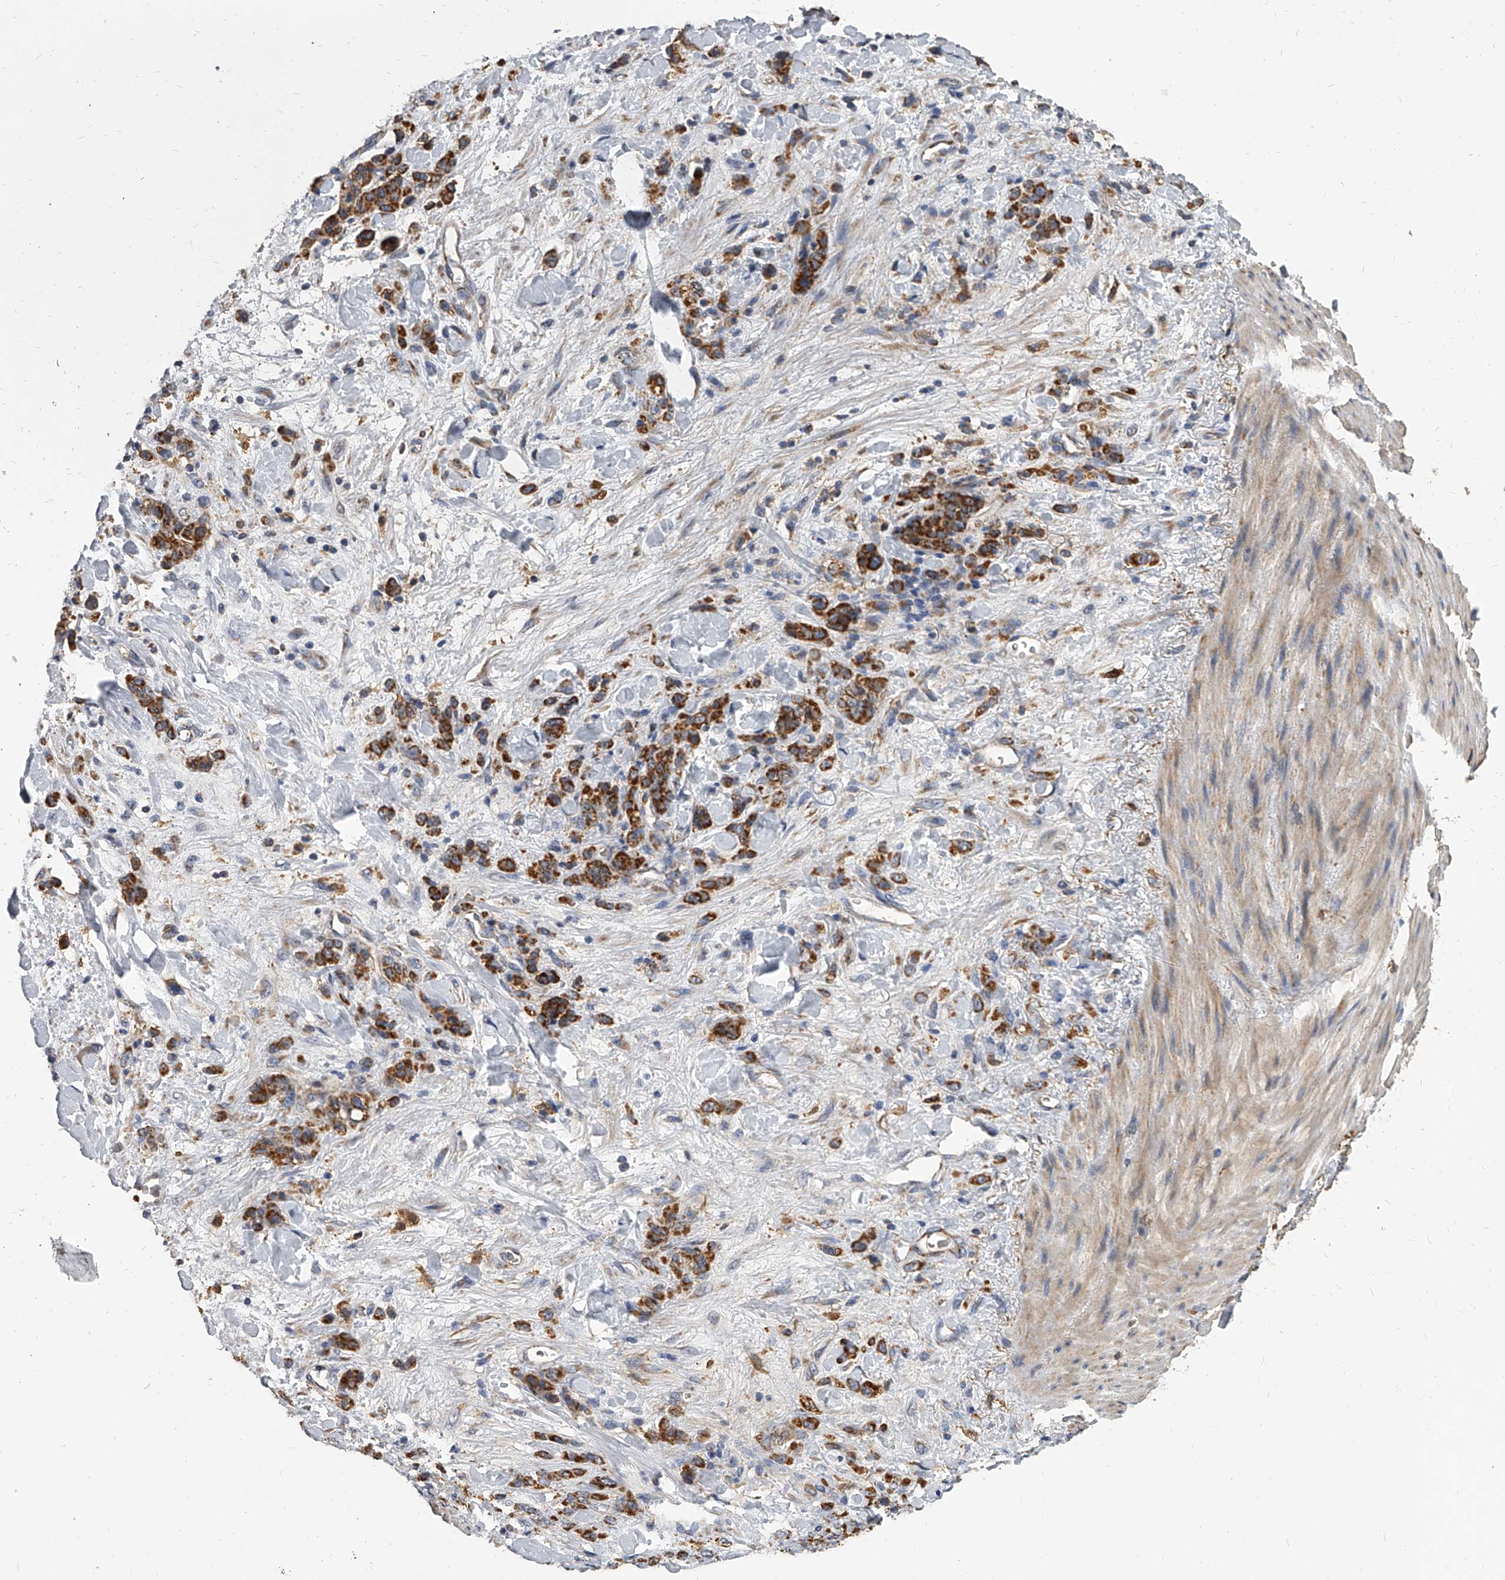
{"staining": {"intensity": "strong", "quantity": ">75%", "location": "cytoplasmic/membranous"}, "tissue": "stomach cancer", "cell_type": "Tumor cells", "image_type": "cancer", "snomed": [{"axis": "morphology", "description": "Normal tissue, NOS"}, {"axis": "morphology", "description": "Adenocarcinoma, NOS"}, {"axis": "topography", "description": "Stomach"}], "caption": "Stomach cancer (adenocarcinoma) tissue shows strong cytoplasmic/membranous expression in approximately >75% of tumor cells, visualized by immunohistochemistry. The staining was performed using DAB, with brown indicating positive protein expression. Nuclei are stained blue with hematoxylin.", "gene": "MRPL28", "patient": {"sex": "male", "age": 82}}